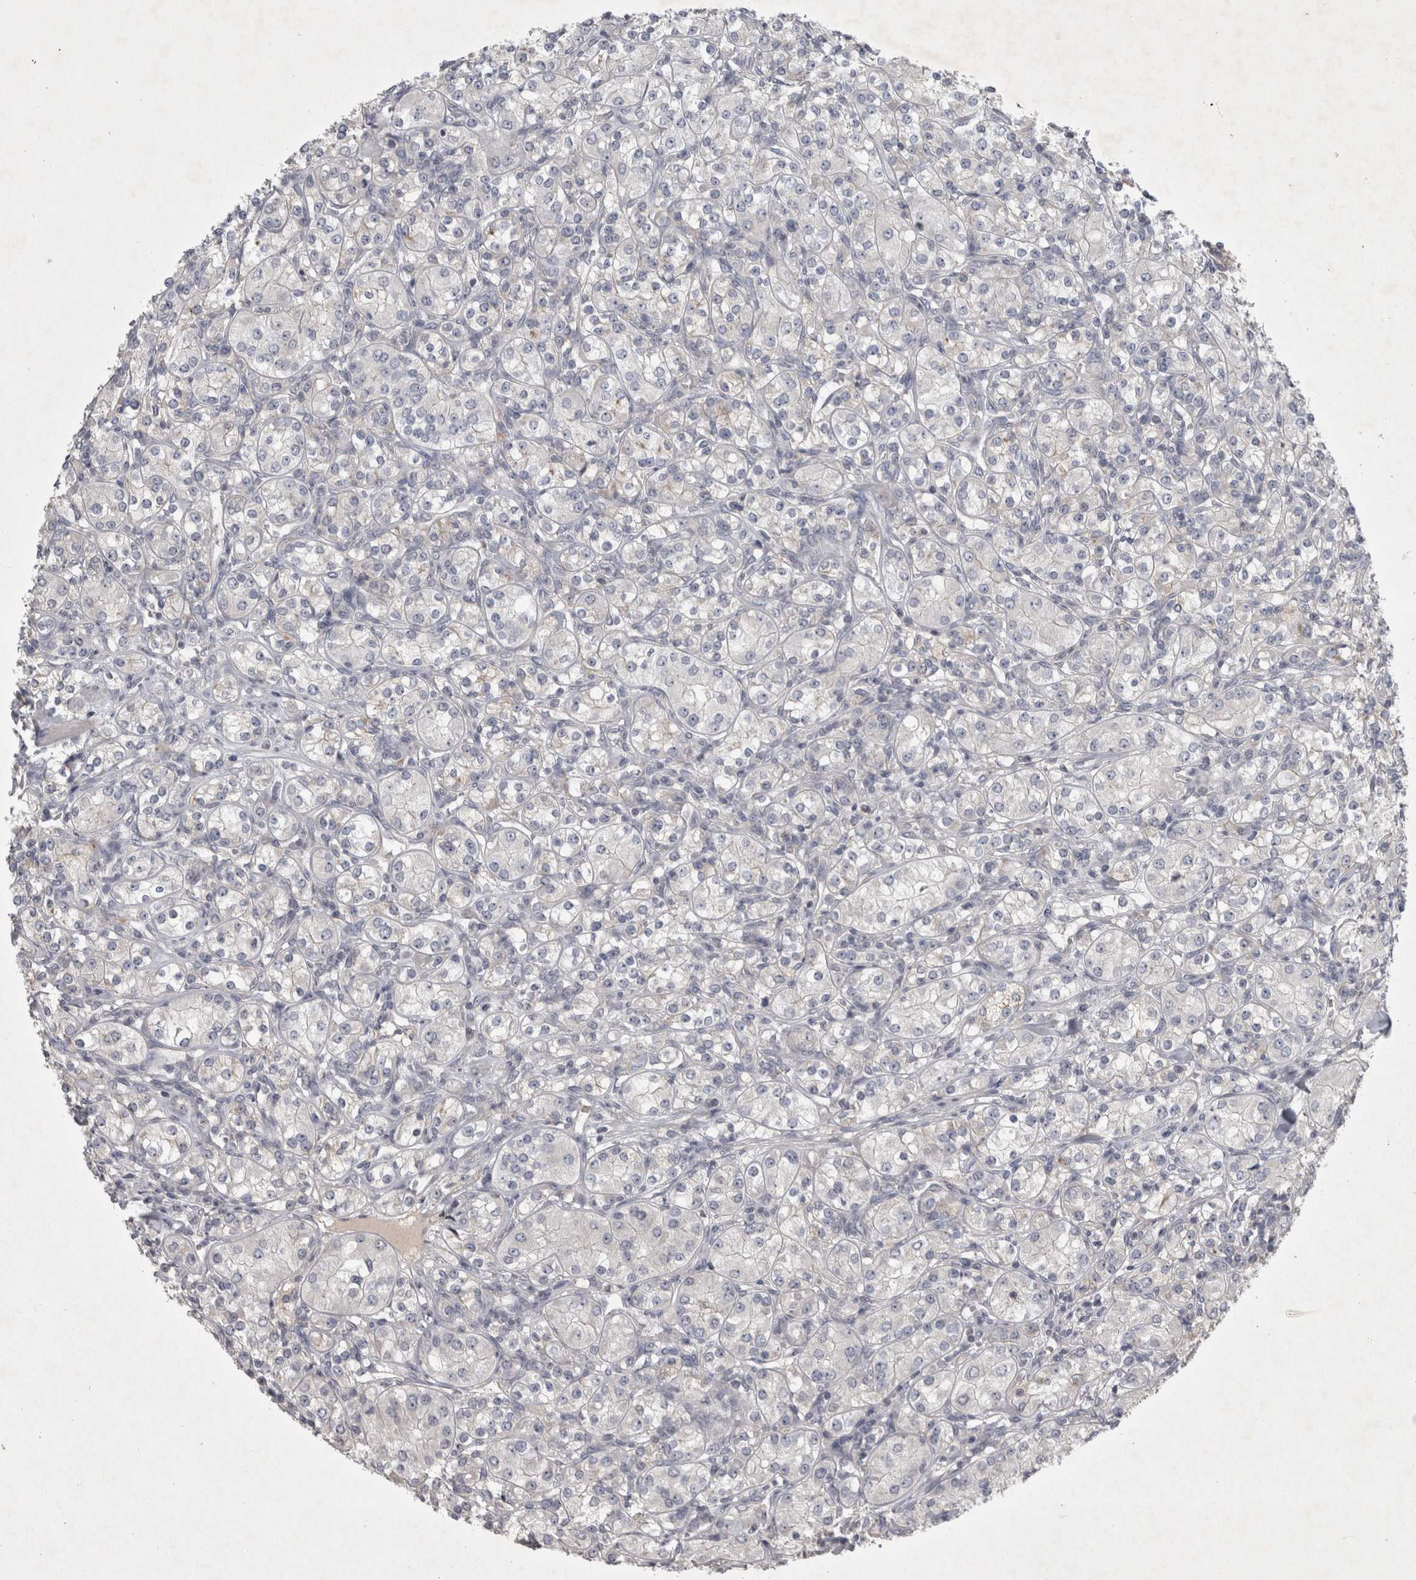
{"staining": {"intensity": "negative", "quantity": "none", "location": "none"}, "tissue": "renal cancer", "cell_type": "Tumor cells", "image_type": "cancer", "snomed": [{"axis": "morphology", "description": "Adenocarcinoma, NOS"}, {"axis": "topography", "description": "Kidney"}], "caption": "IHC micrograph of neoplastic tissue: renal adenocarcinoma stained with DAB exhibits no significant protein positivity in tumor cells. Nuclei are stained in blue.", "gene": "ENPP7", "patient": {"sex": "male", "age": 77}}